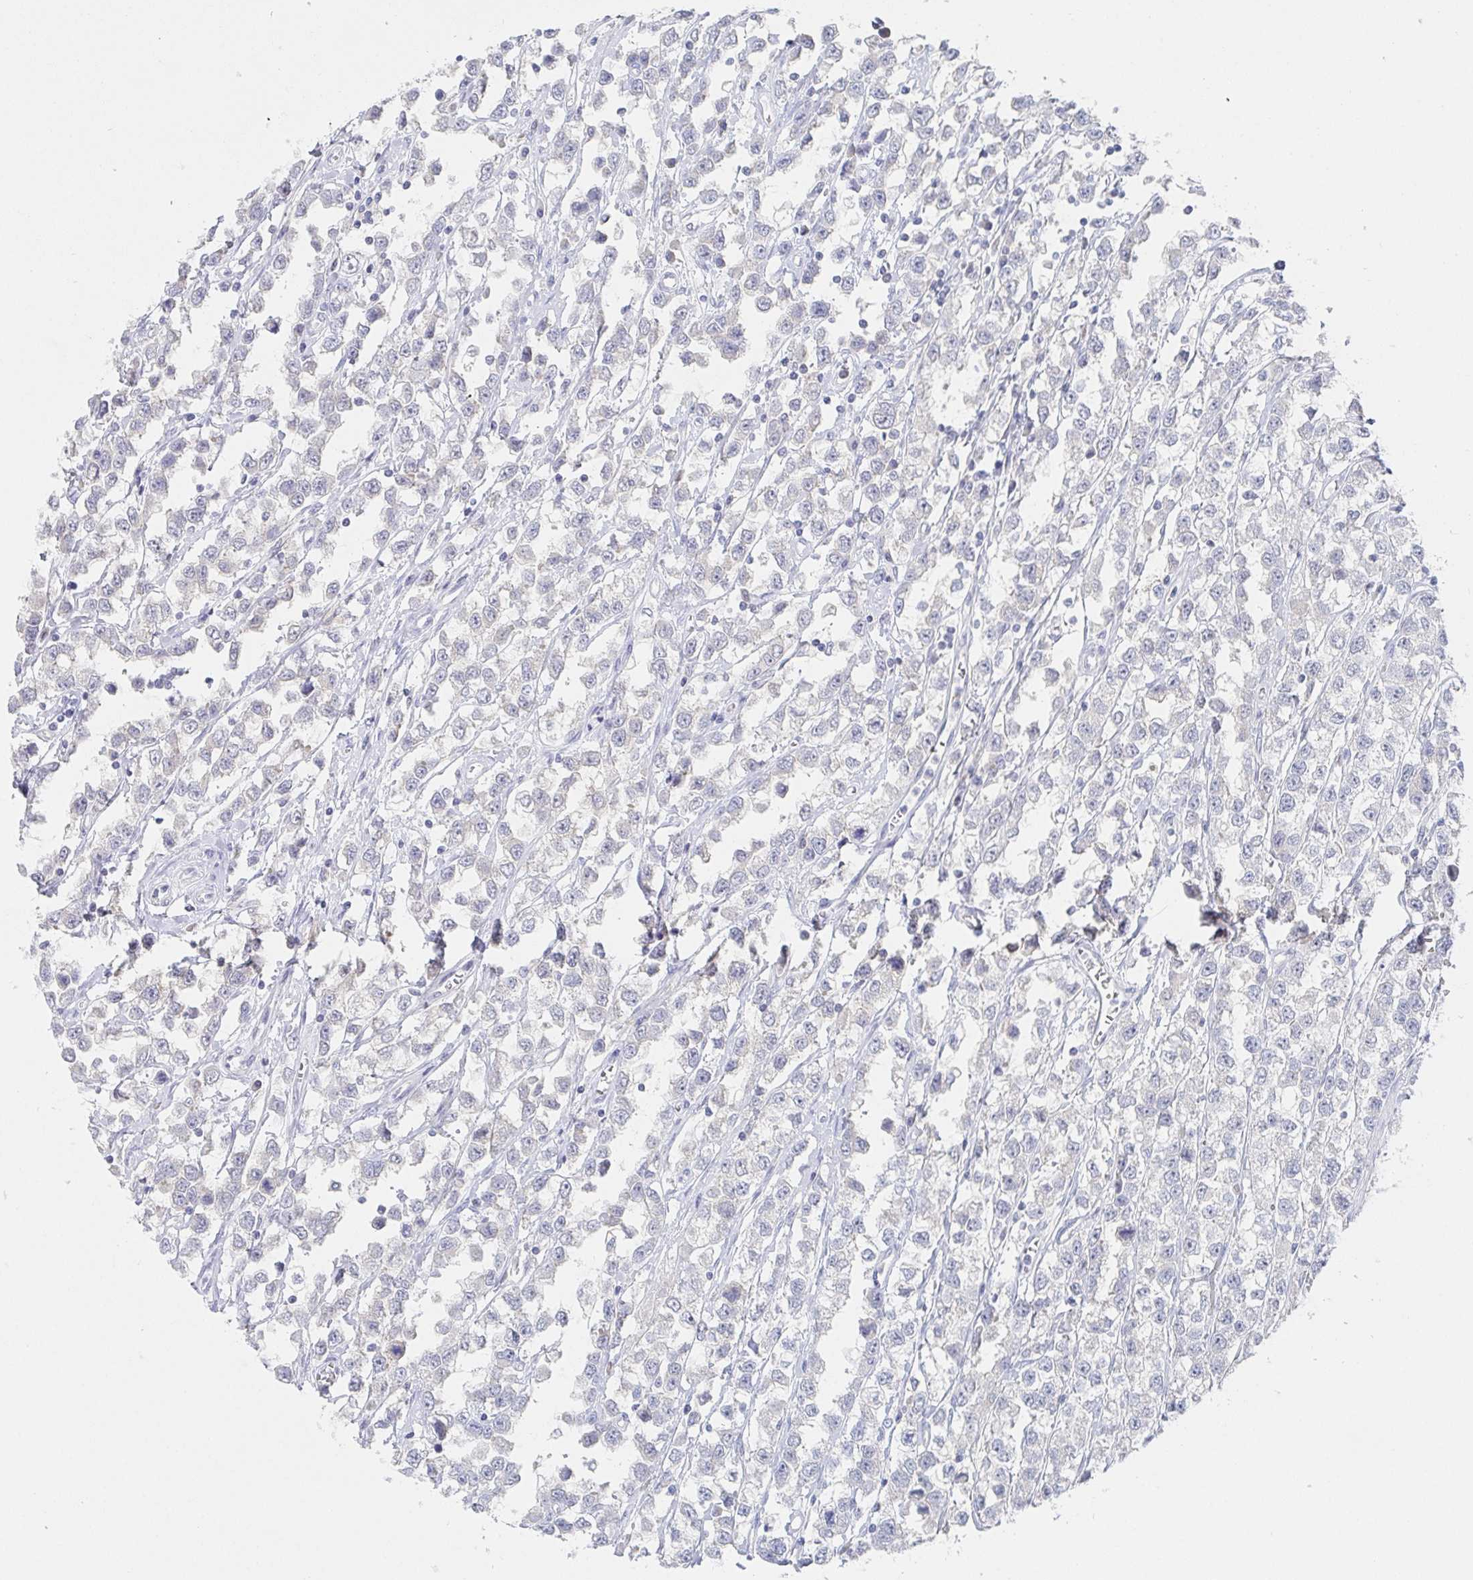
{"staining": {"intensity": "negative", "quantity": "none", "location": "none"}, "tissue": "testis cancer", "cell_type": "Tumor cells", "image_type": "cancer", "snomed": [{"axis": "morphology", "description": "Seminoma, NOS"}, {"axis": "topography", "description": "Testis"}], "caption": "An image of human testis cancer (seminoma) is negative for staining in tumor cells.", "gene": "ZNF430", "patient": {"sex": "male", "age": 34}}